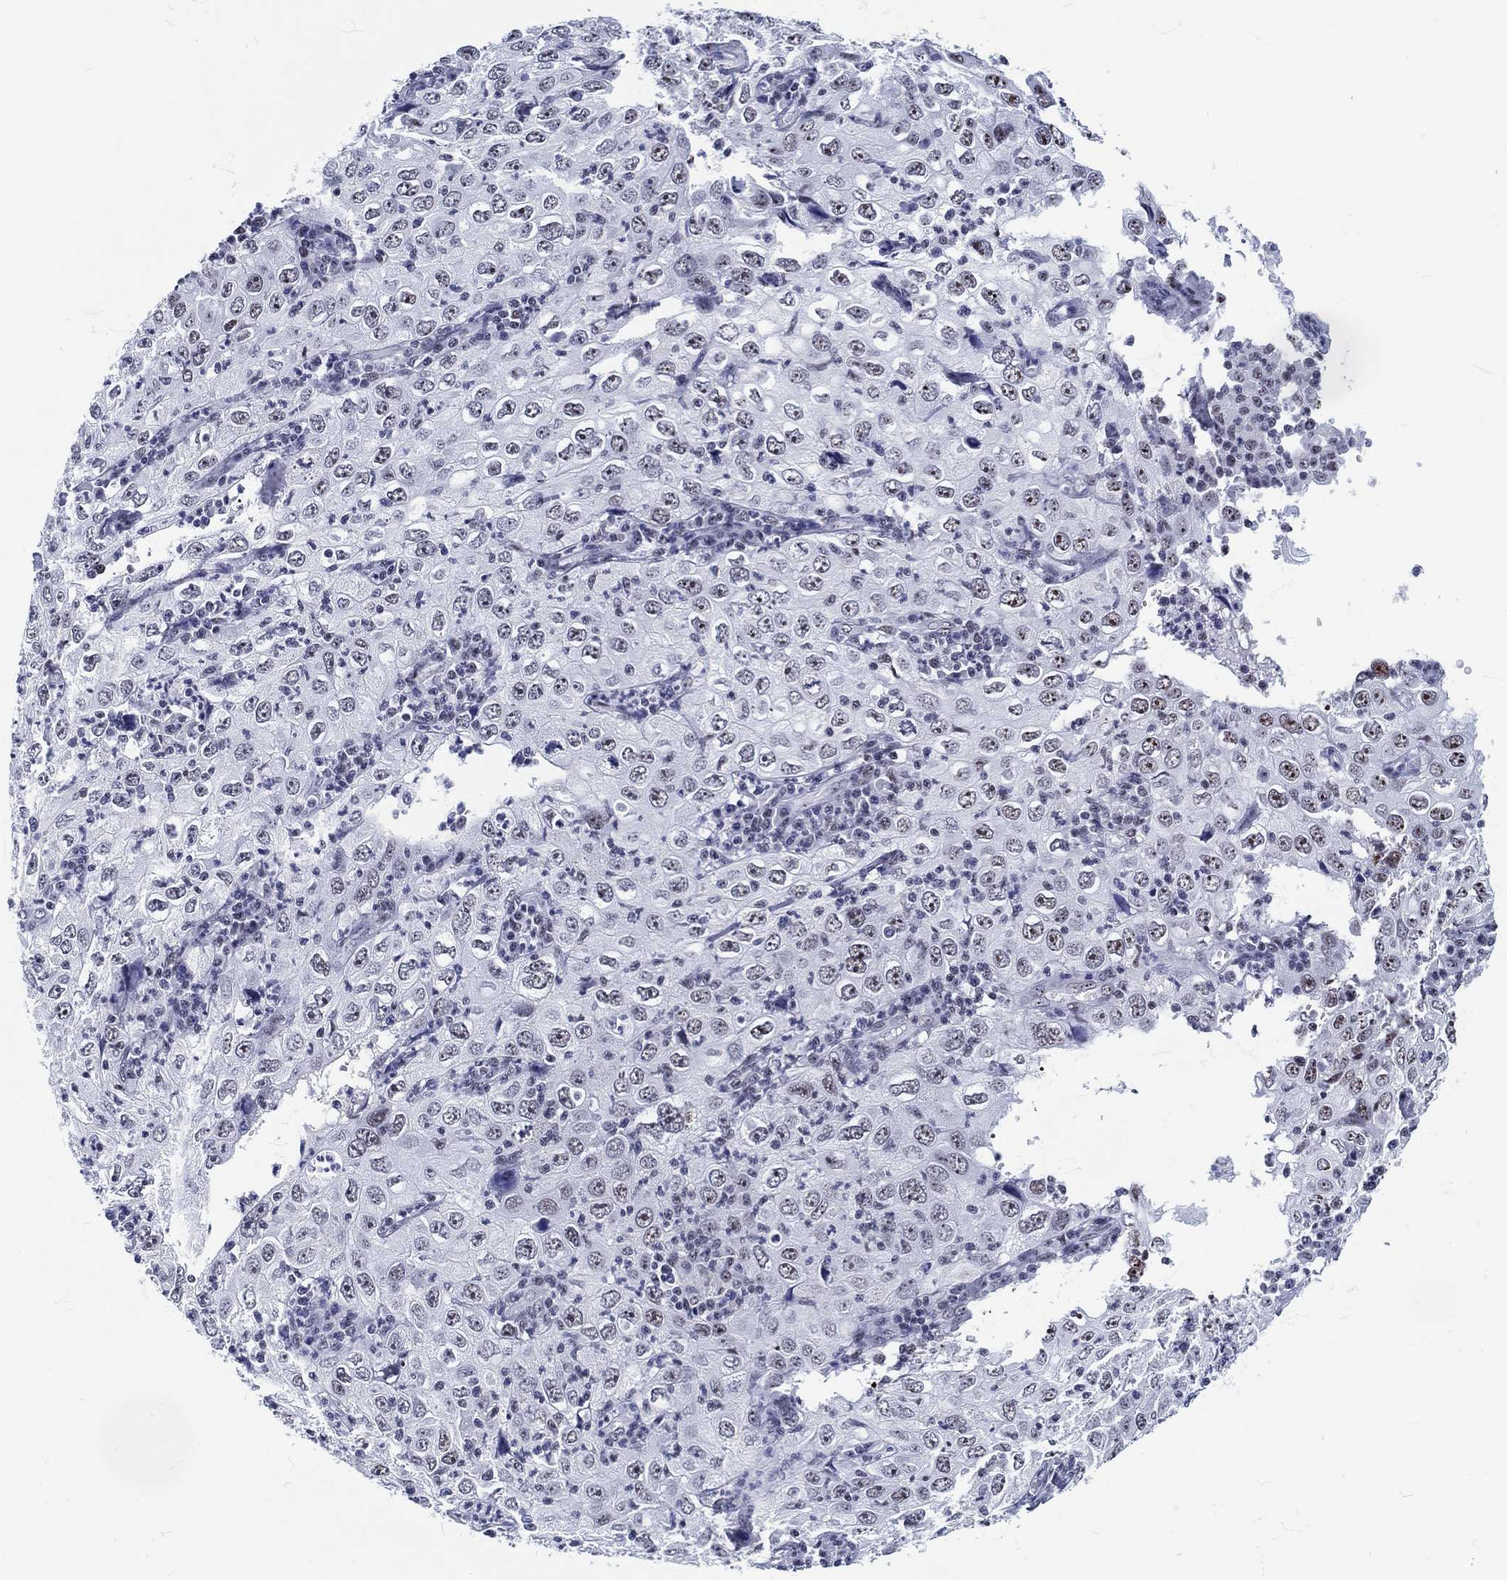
{"staining": {"intensity": "negative", "quantity": "none", "location": "none"}, "tissue": "cervical cancer", "cell_type": "Tumor cells", "image_type": "cancer", "snomed": [{"axis": "morphology", "description": "Squamous cell carcinoma, NOS"}, {"axis": "topography", "description": "Cervix"}], "caption": "This is an immunohistochemistry (IHC) micrograph of human cervical squamous cell carcinoma. There is no positivity in tumor cells.", "gene": "MAPK8IP1", "patient": {"sex": "female", "age": 24}}